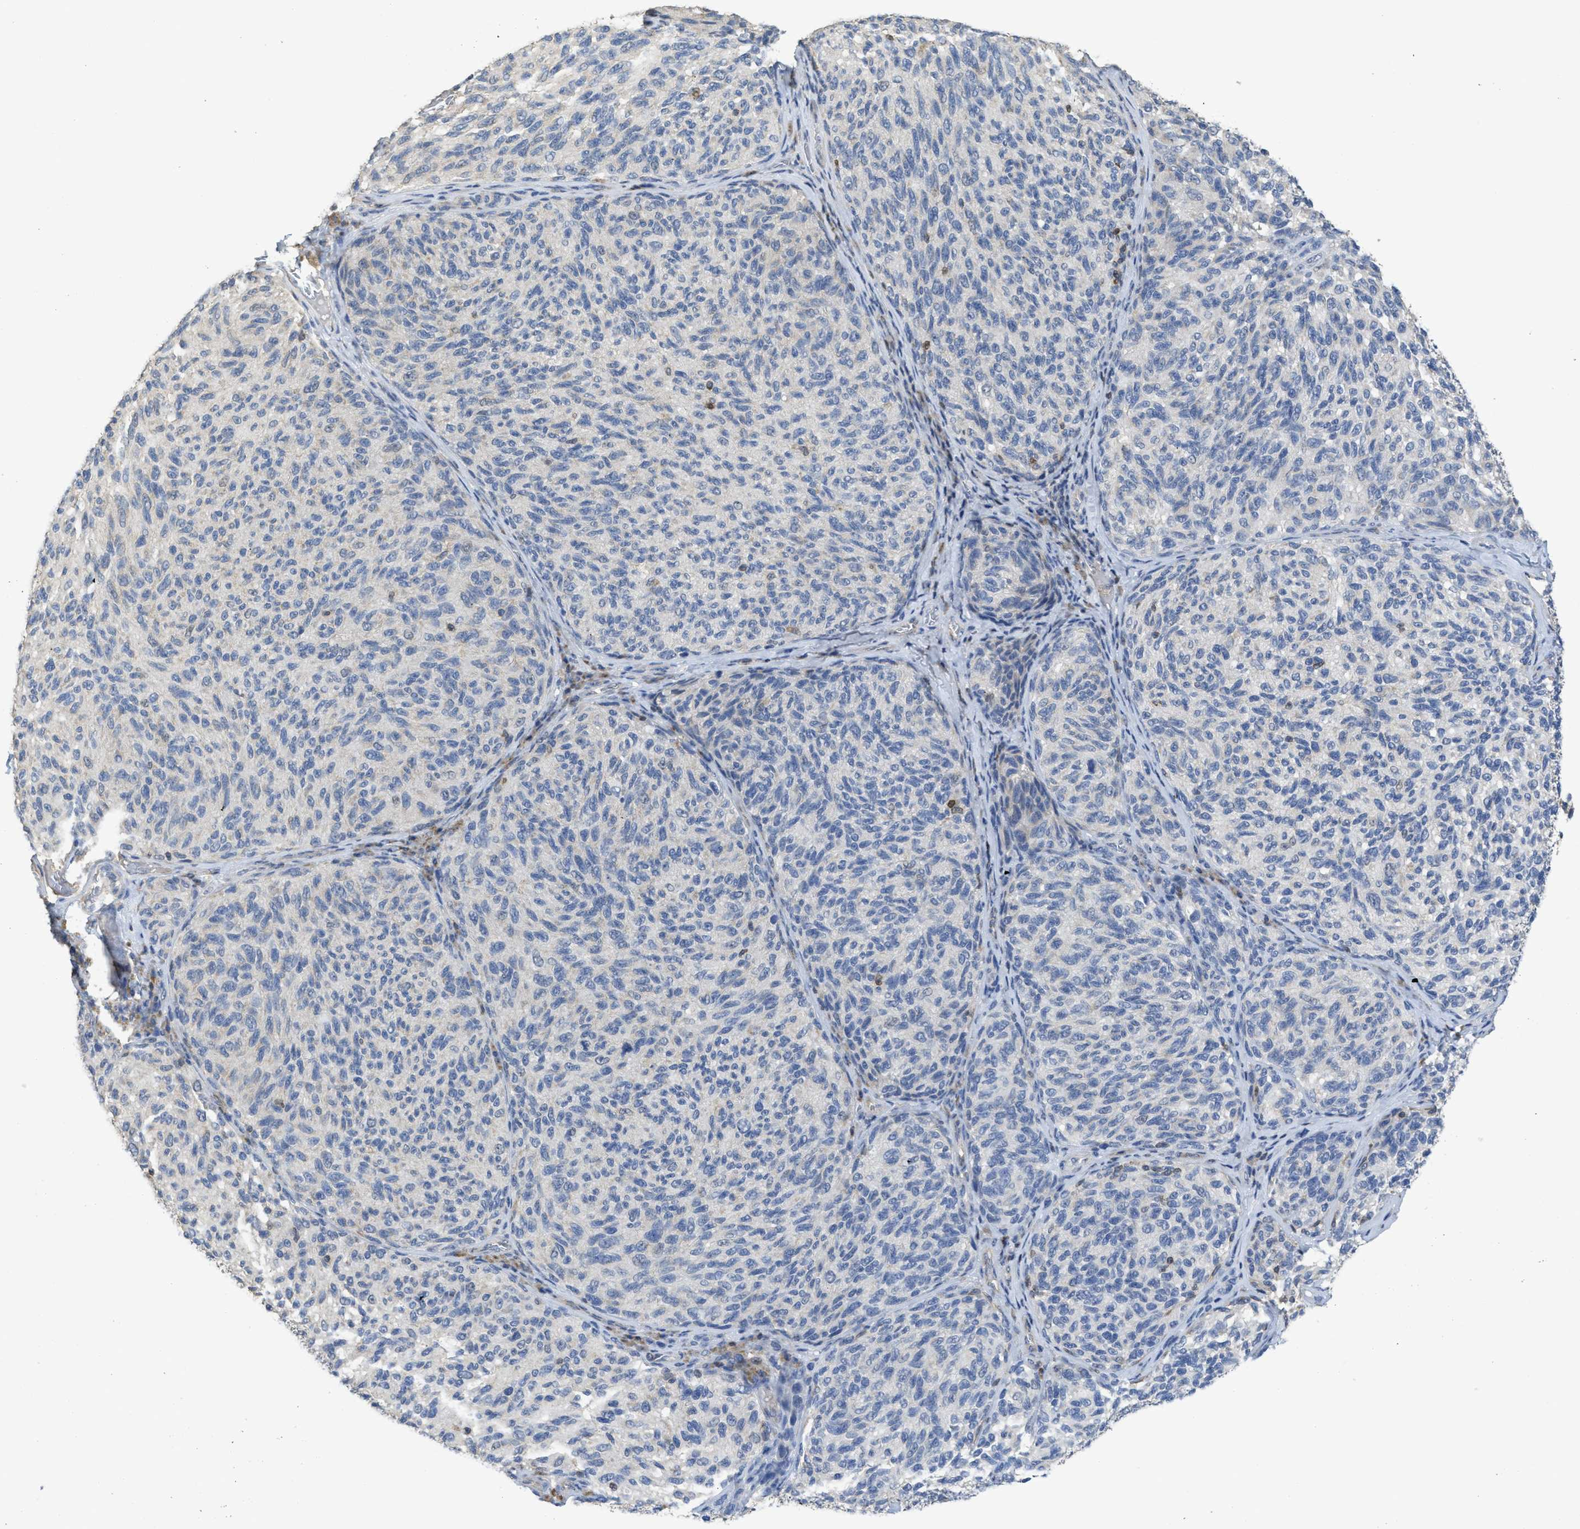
{"staining": {"intensity": "negative", "quantity": "none", "location": "none"}, "tissue": "melanoma", "cell_type": "Tumor cells", "image_type": "cancer", "snomed": [{"axis": "morphology", "description": "Malignant melanoma, NOS"}, {"axis": "topography", "description": "Skin"}], "caption": "An IHC histopathology image of melanoma is shown. There is no staining in tumor cells of melanoma.", "gene": "SFXN2", "patient": {"sex": "female", "age": 73}}